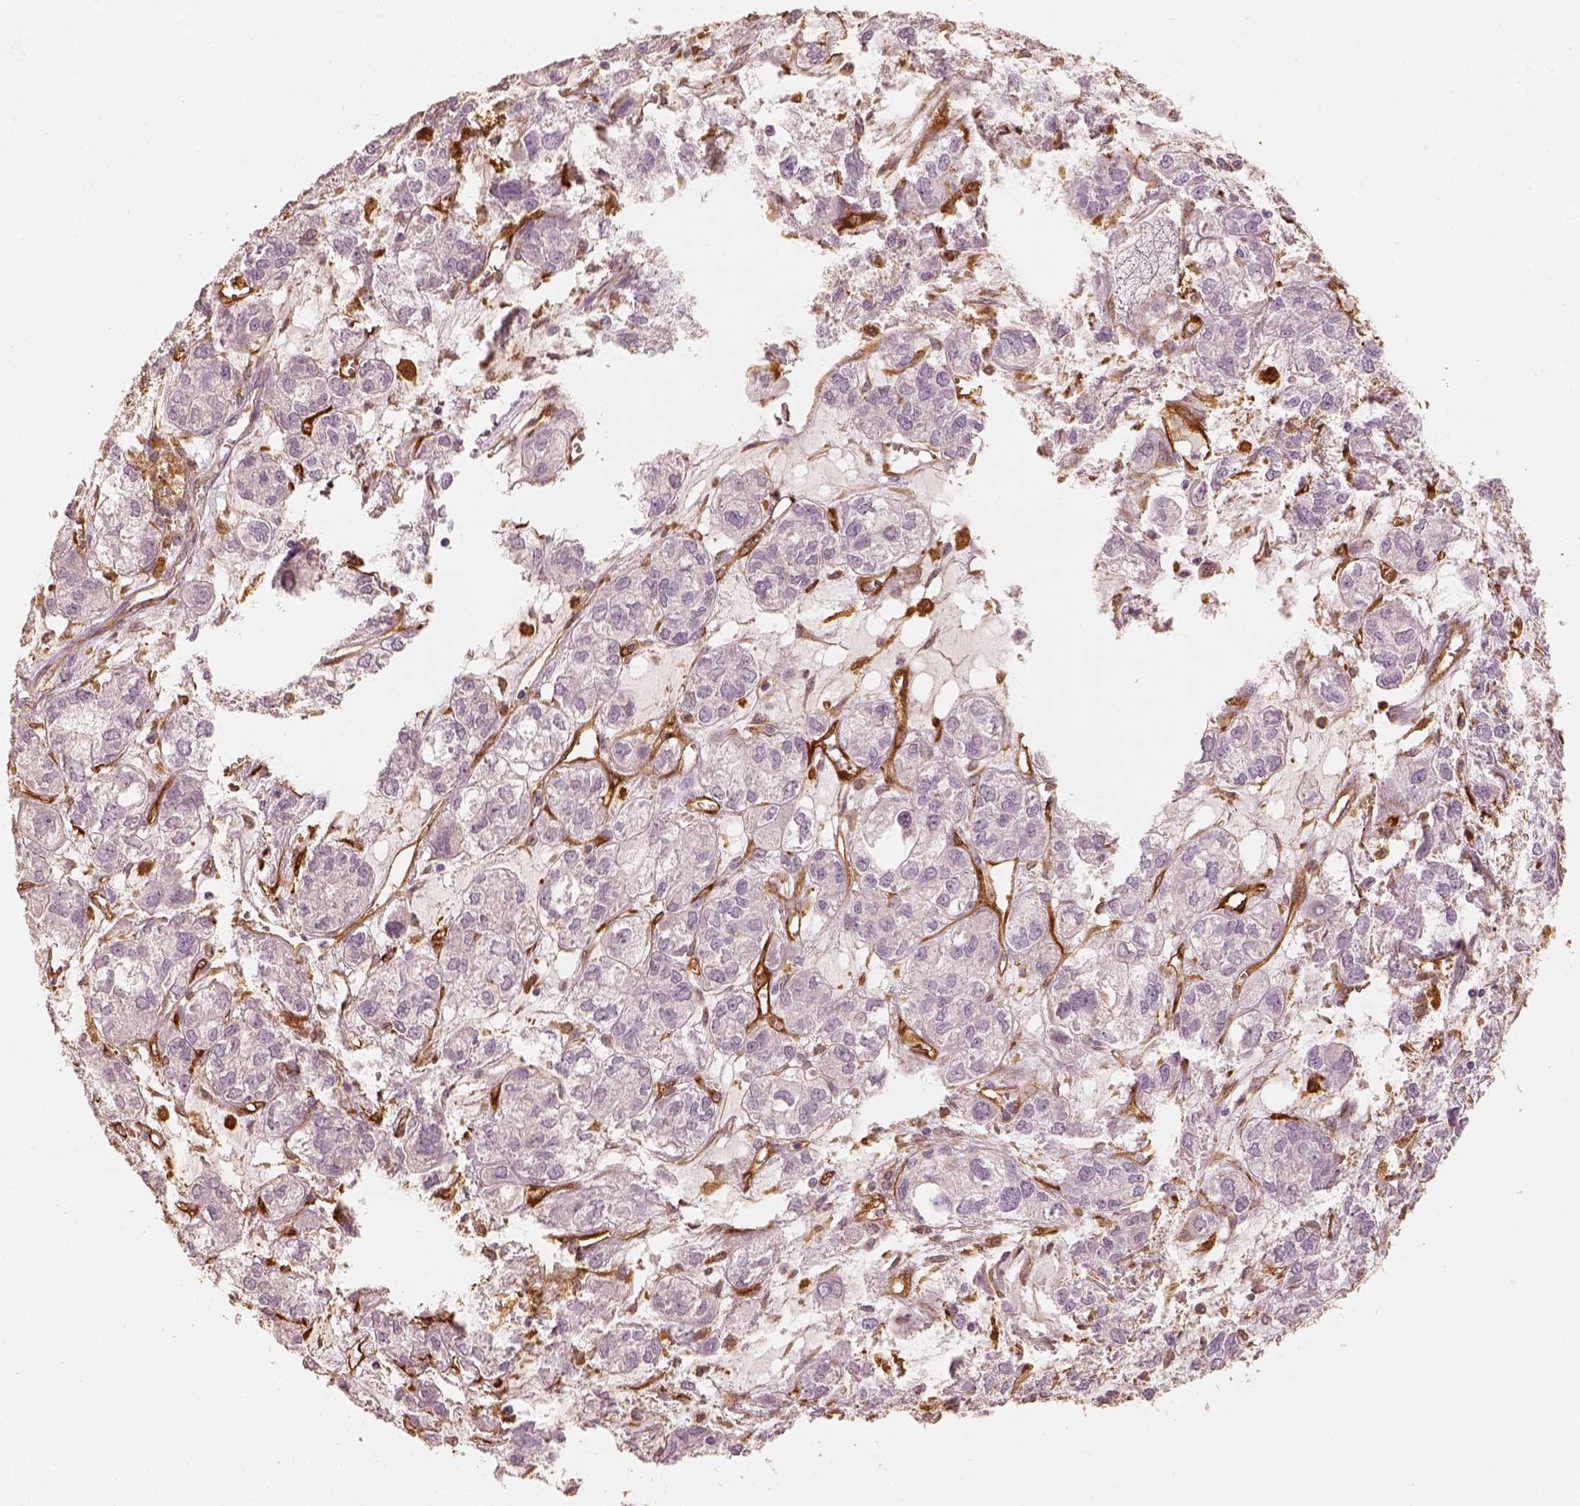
{"staining": {"intensity": "negative", "quantity": "none", "location": "none"}, "tissue": "ovarian cancer", "cell_type": "Tumor cells", "image_type": "cancer", "snomed": [{"axis": "morphology", "description": "Carcinoma, endometroid"}, {"axis": "topography", "description": "Ovary"}], "caption": "Tumor cells show no significant expression in ovarian cancer. Nuclei are stained in blue.", "gene": "FSCN1", "patient": {"sex": "female", "age": 64}}